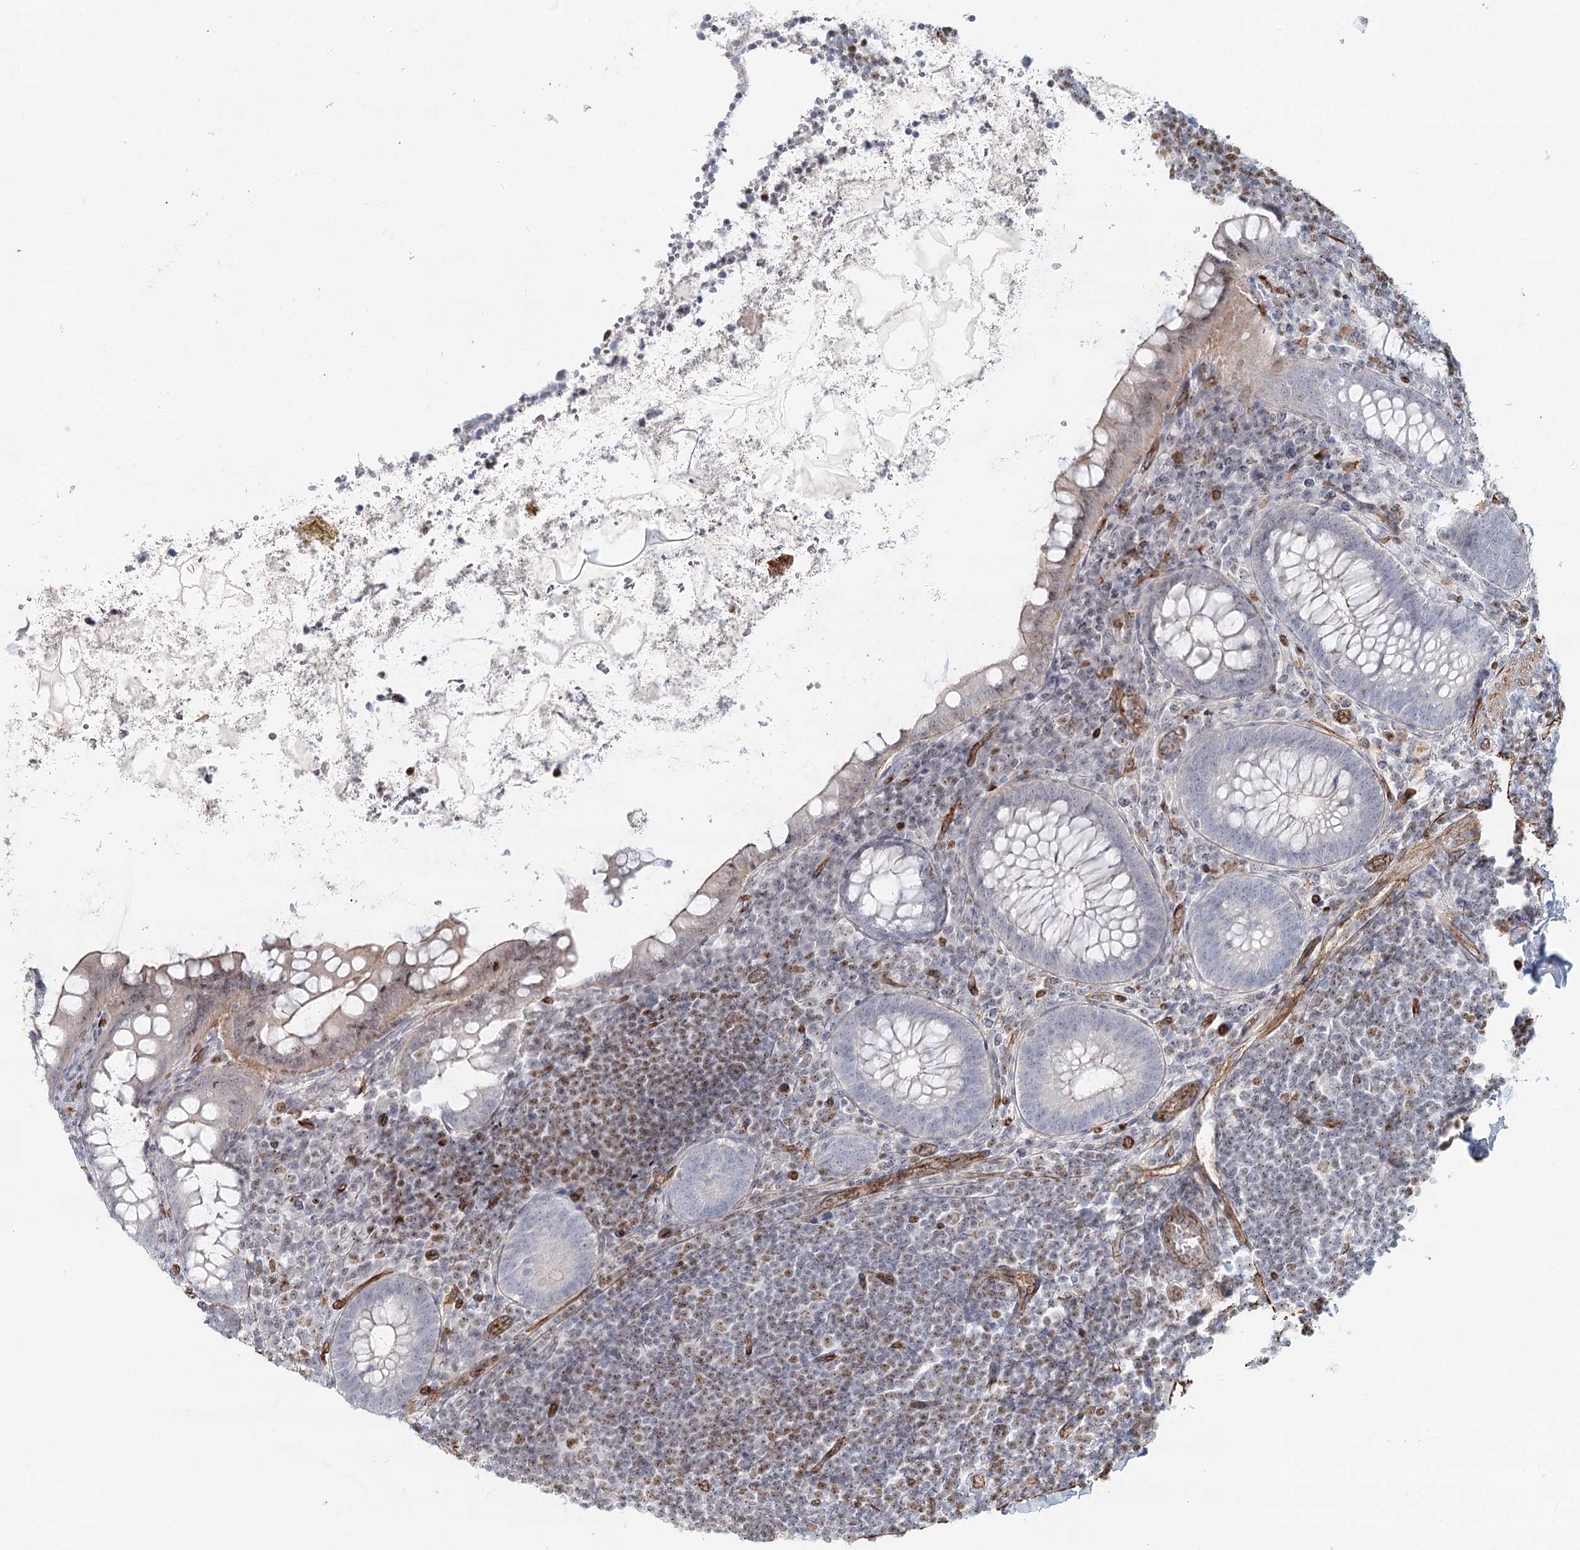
{"staining": {"intensity": "moderate", "quantity": "<25%", "location": "cytoplasmic/membranous,nuclear"}, "tissue": "appendix", "cell_type": "Glandular cells", "image_type": "normal", "snomed": [{"axis": "morphology", "description": "Normal tissue, NOS"}, {"axis": "topography", "description": "Appendix"}], "caption": "Protein positivity by immunohistochemistry (IHC) demonstrates moderate cytoplasmic/membranous,nuclear expression in approximately <25% of glandular cells in unremarkable appendix. The protein is stained brown, and the nuclei are stained in blue (DAB (3,3'-diaminobenzidine) IHC with brightfield microscopy, high magnification).", "gene": "ZFYVE28", "patient": {"sex": "female", "age": 33}}